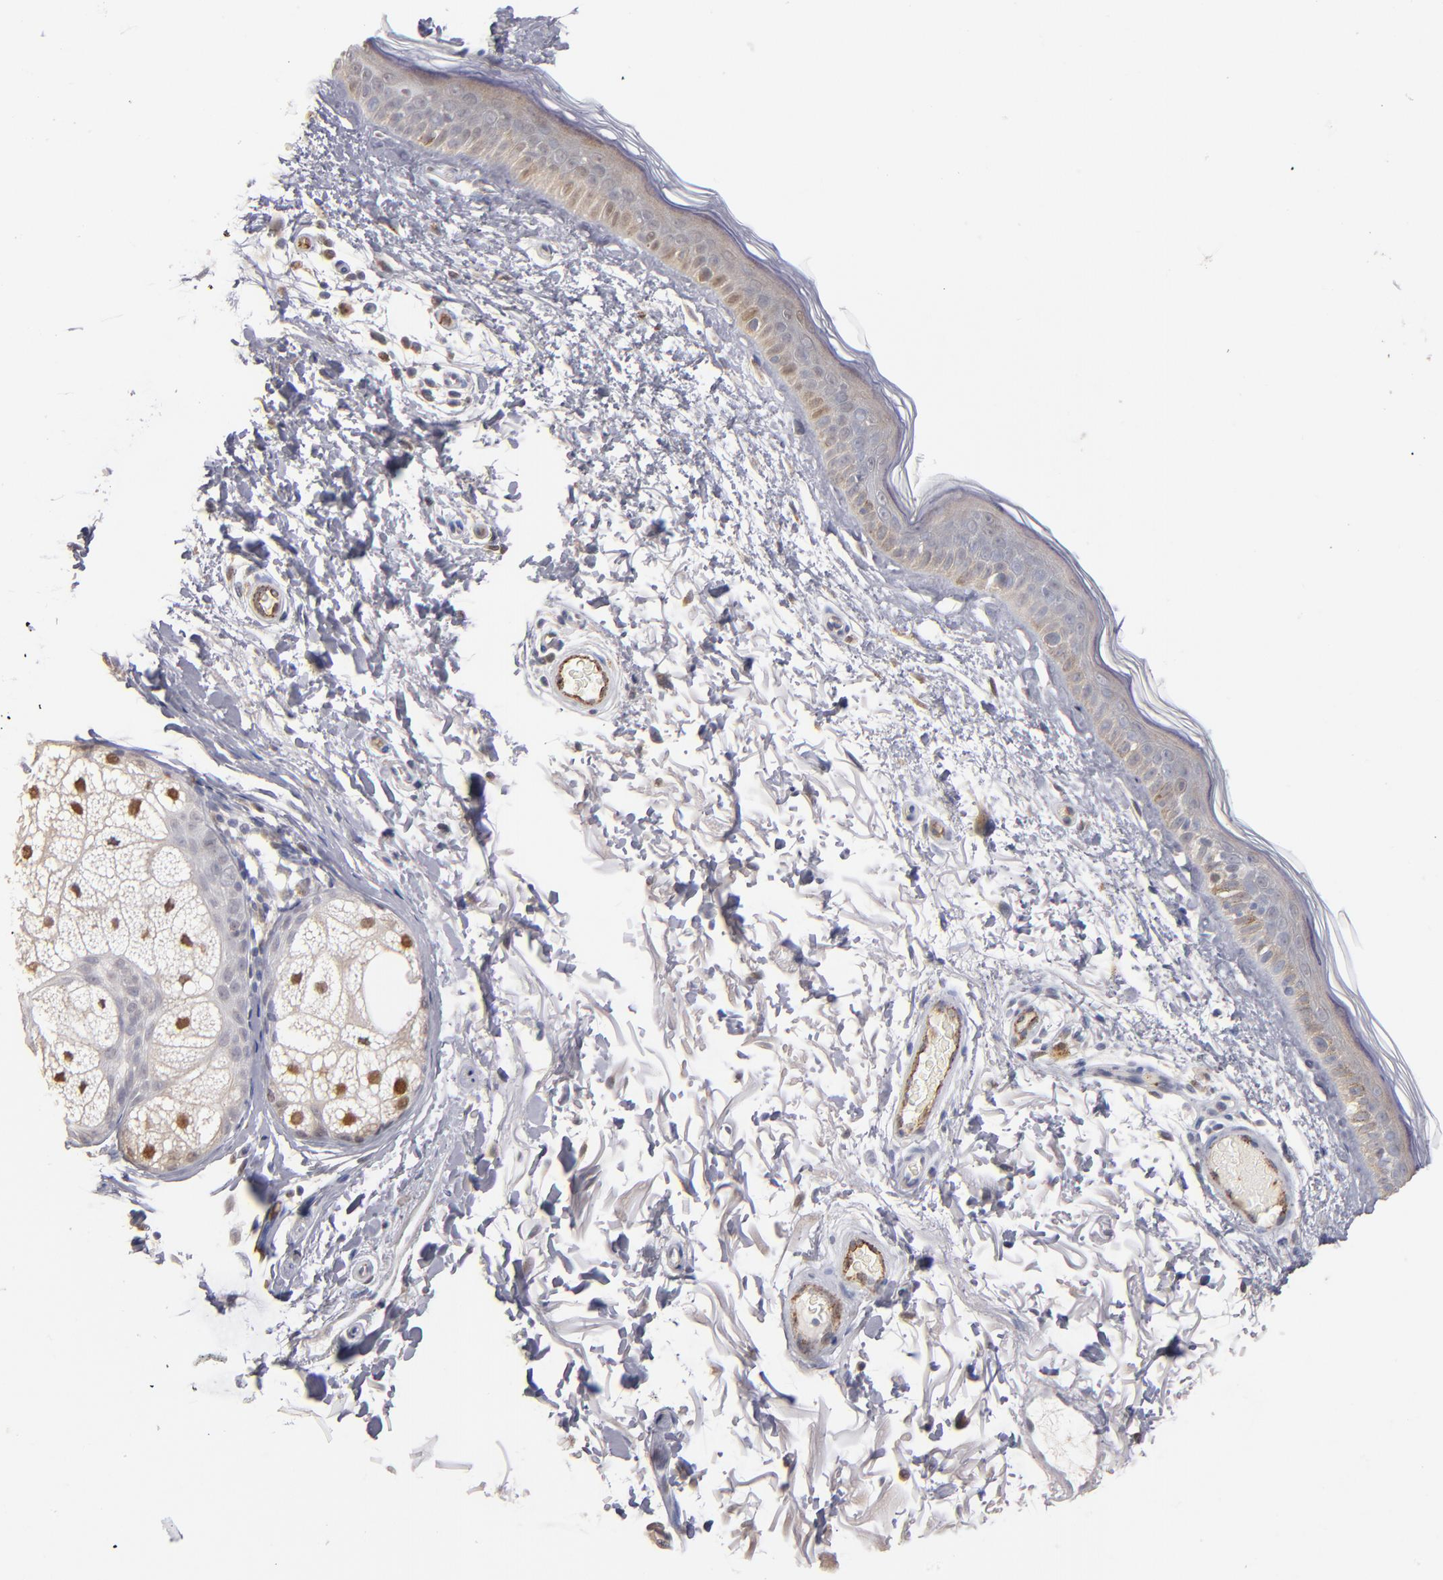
{"staining": {"intensity": "negative", "quantity": "none", "location": "none"}, "tissue": "skin", "cell_type": "Fibroblasts", "image_type": "normal", "snomed": [{"axis": "morphology", "description": "Normal tissue, NOS"}, {"axis": "topography", "description": "Skin"}], "caption": "Immunohistochemistry of benign skin exhibits no positivity in fibroblasts. Nuclei are stained in blue.", "gene": "SELP", "patient": {"sex": "male", "age": 63}}